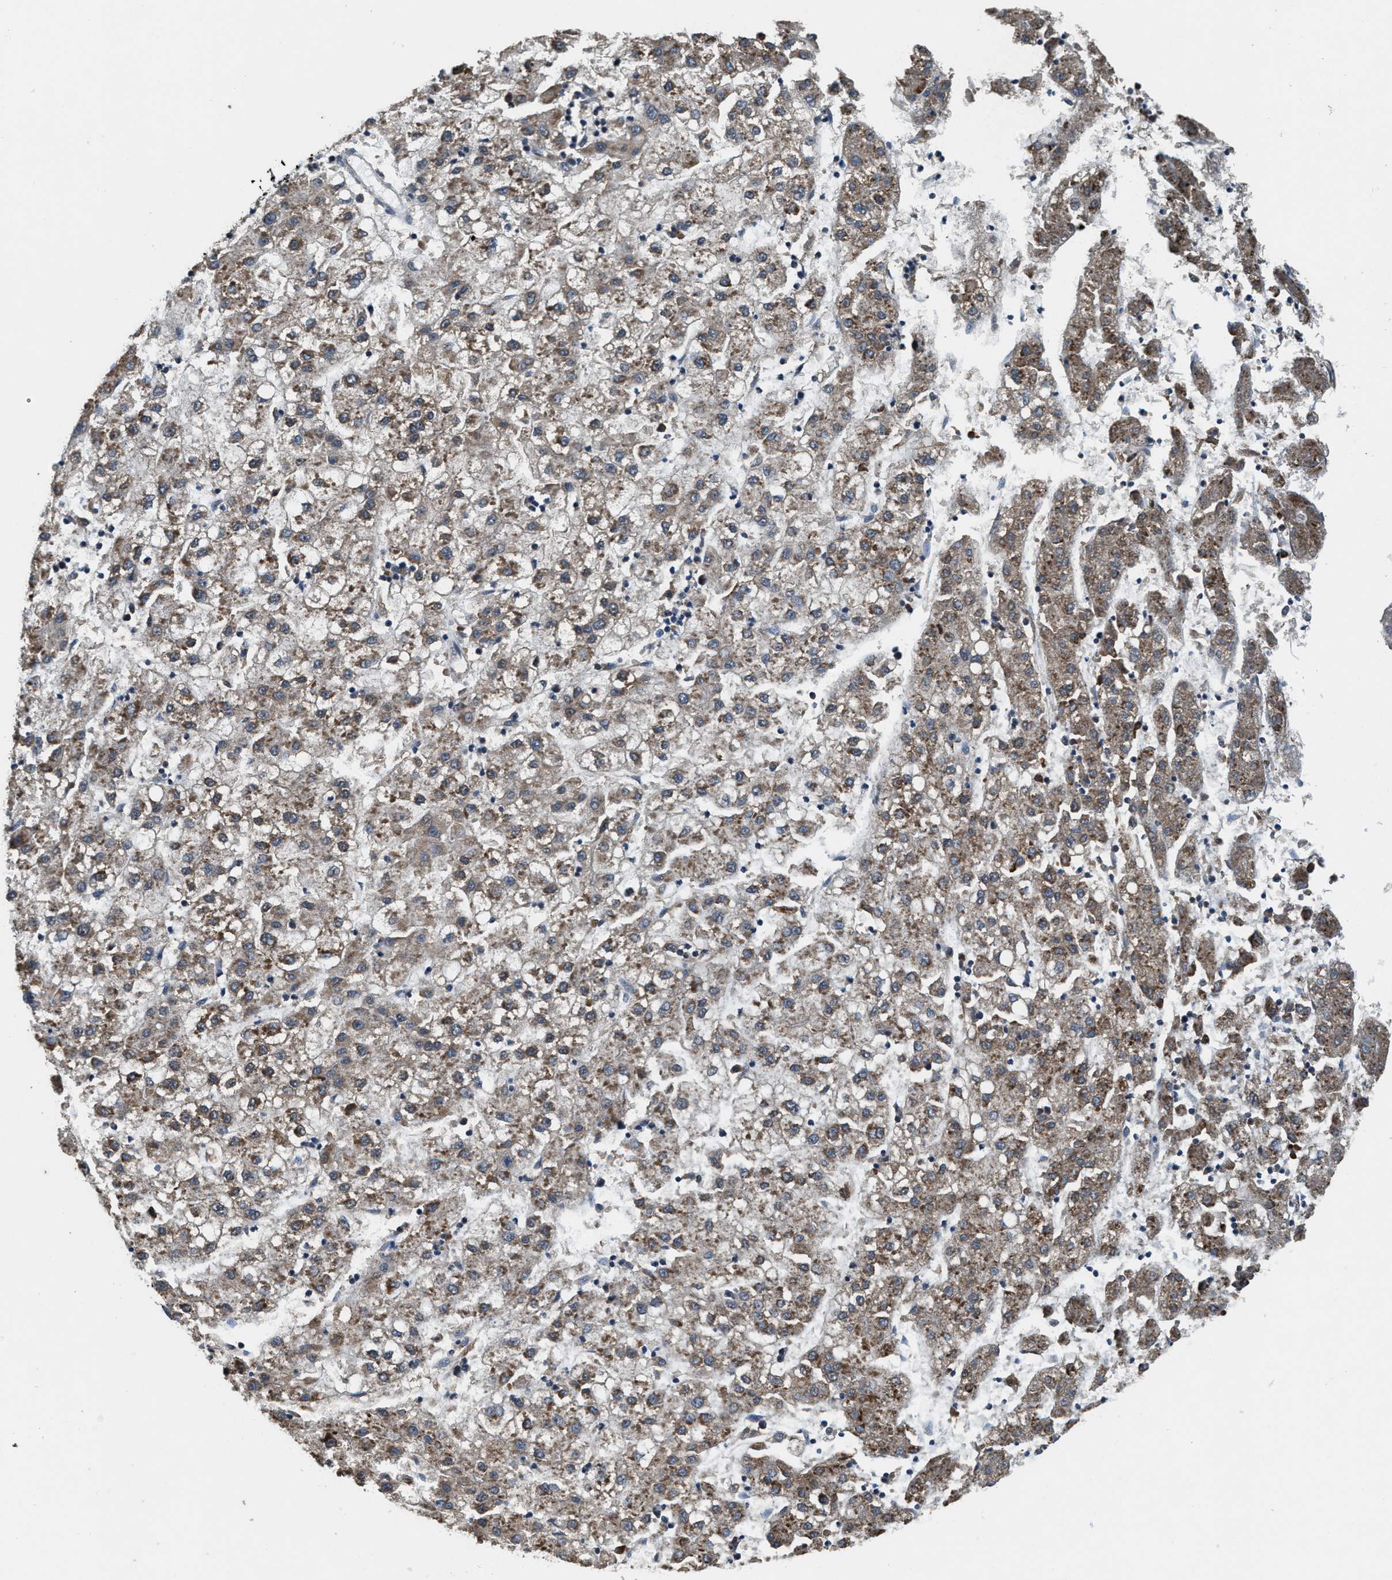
{"staining": {"intensity": "moderate", "quantity": ">75%", "location": "cytoplasmic/membranous"}, "tissue": "liver cancer", "cell_type": "Tumor cells", "image_type": "cancer", "snomed": [{"axis": "morphology", "description": "Carcinoma, Hepatocellular, NOS"}, {"axis": "topography", "description": "Liver"}], "caption": "Liver cancer (hepatocellular carcinoma) stained for a protein reveals moderate cytoplasmic/membranous positivity in tumor cells. Using DAB (brown) and hematoxylin (blue) stains, captured at high magnification using brightfield microscopy.", "gene": "ARHGEF5", "patient": {"sex": "male", "age": 72}}